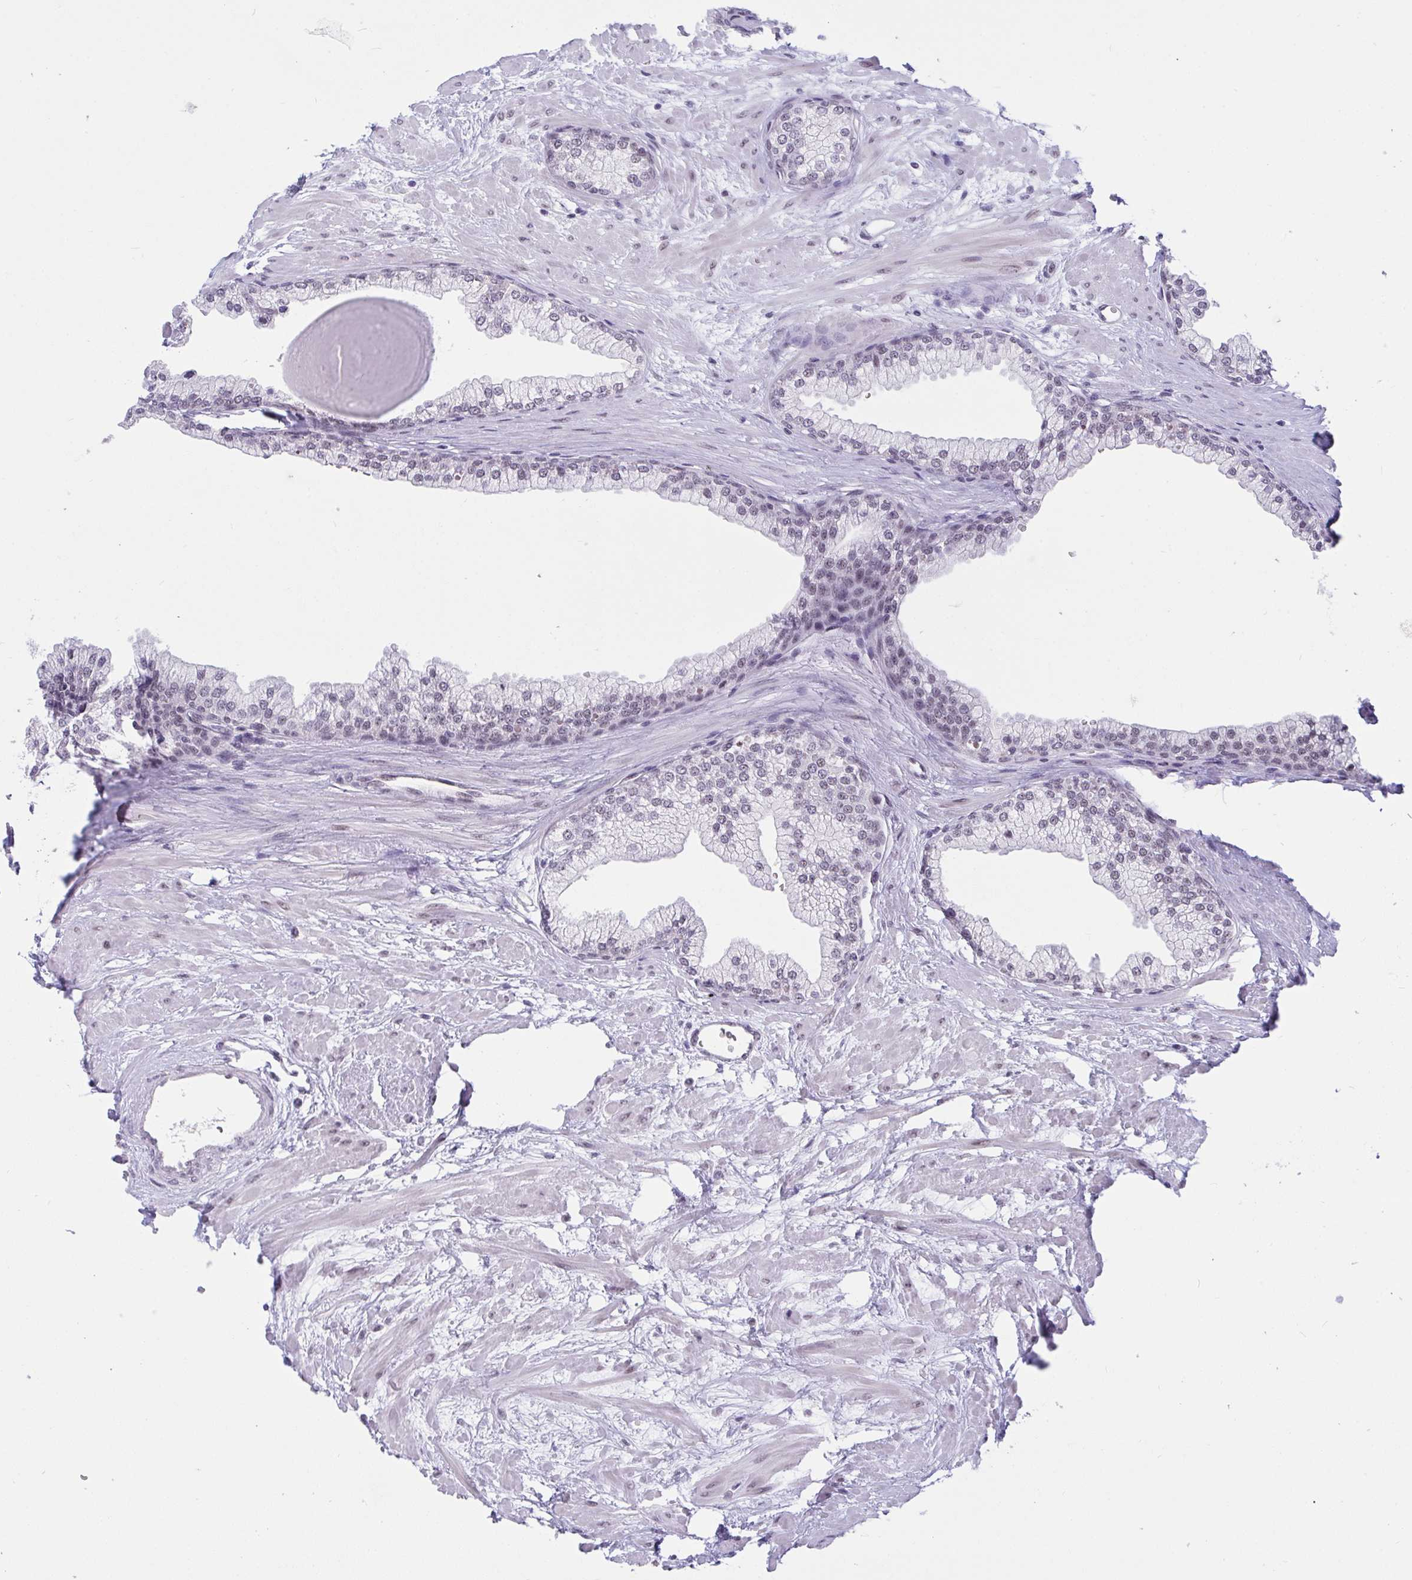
{"staining": {"intensity": "weak", "quantity": "25%-75%", "location": "nuclear"}, "tissue": "prostate", "cell_type": "Glandular cells", "image_type": "normal", "snomed": [{"axis": "morphology", "description": "Normal tissue, NOS"}, {"axis": "topography", "description": "Prostate"}, {"axis": "topography", "description": "Peripheral nerve tissue"}], "caption": "This is an image of immunohistochemistry staining of benign prostate, which shows weak staining in the nuclear of glandular cells.", "gene": "PRR14", "patient": {"sex": "male", "age": 61}}